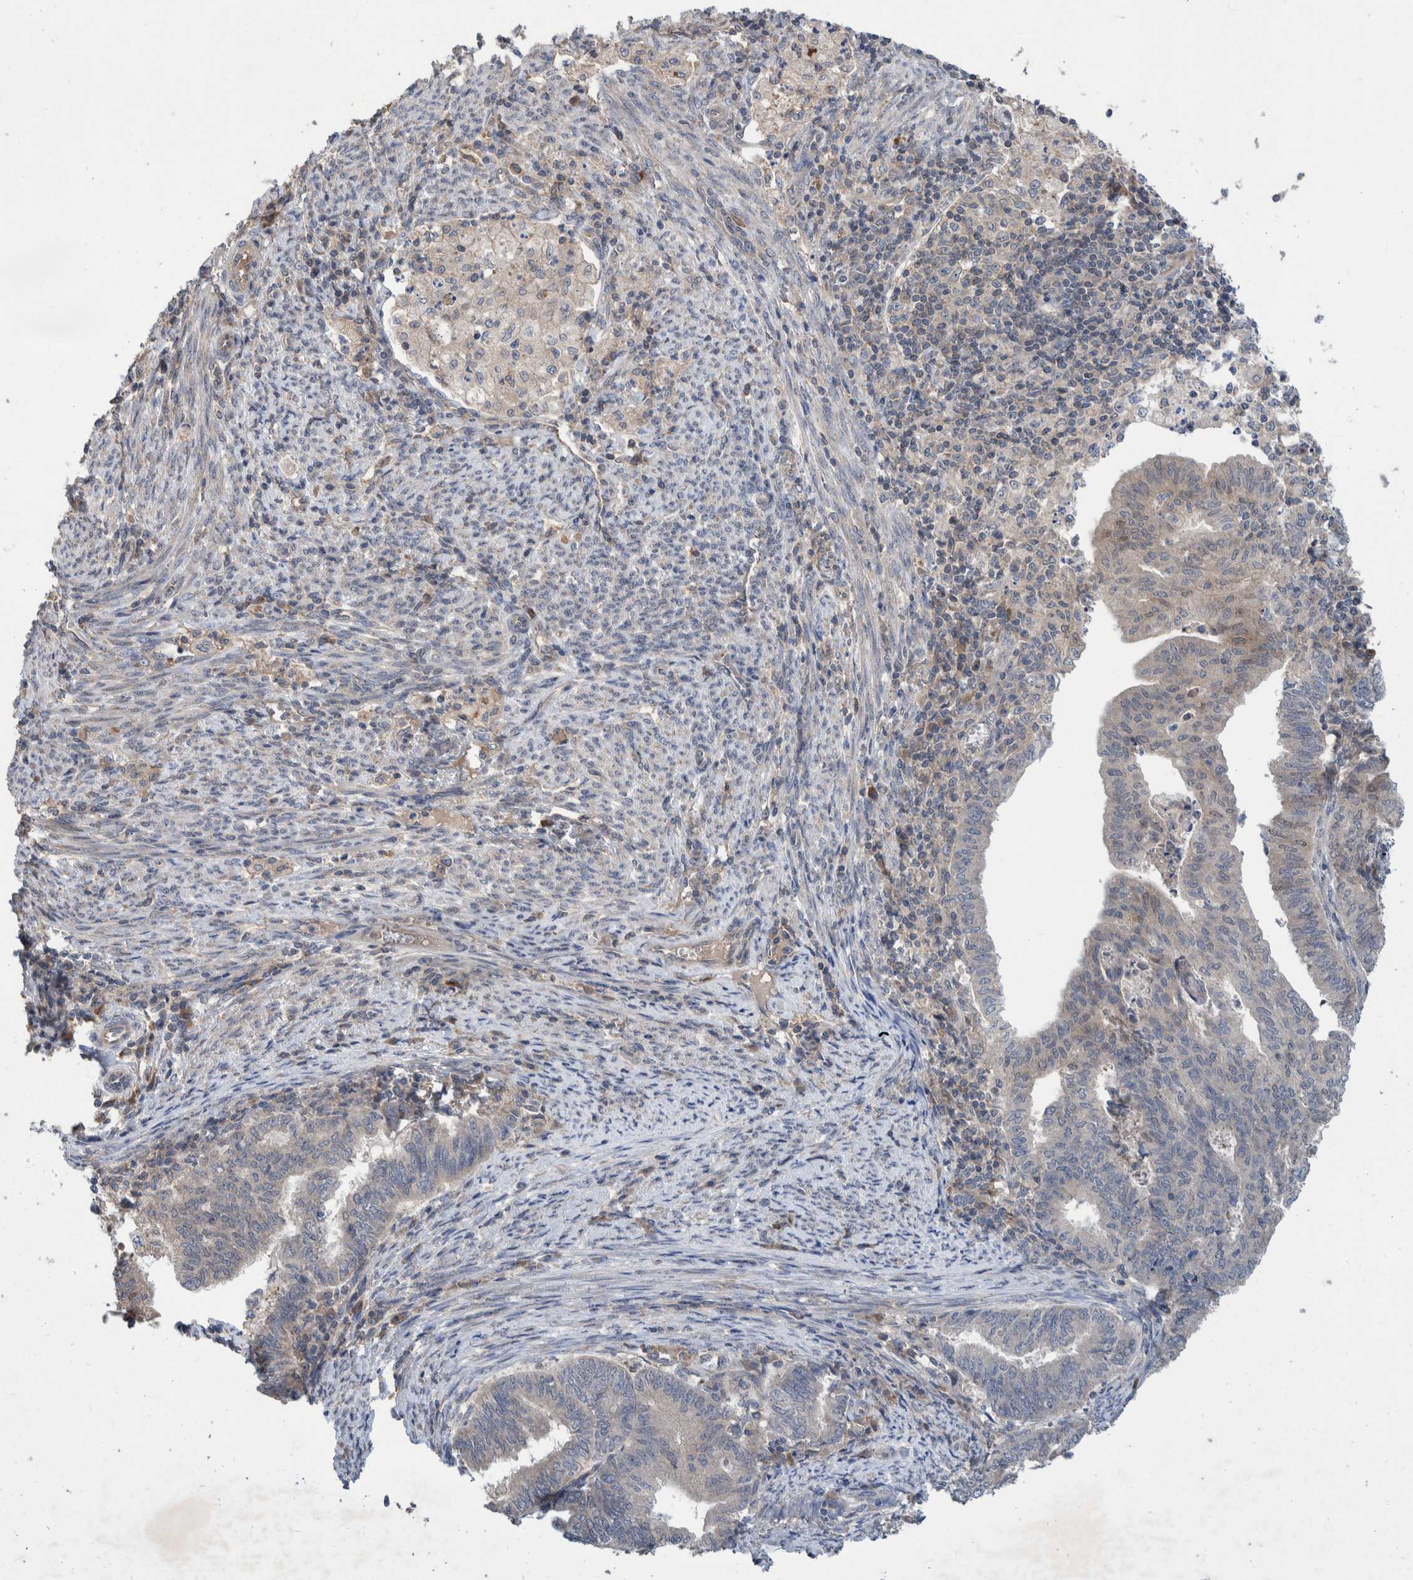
{"staining": {"intensity": "negative", "quantity": "none", "location": "none"}, "tissue": "endometrial cancer", "cell_type": "Tumor cells", "image_type": "cancer", "snomed": [{"axis": "morphology", "description": "Polyp, NOS"}, {"axis": "morphology", "description": "Adenocarcinoma, NOS"}, {"axis": "morphology", "description": "Adenoma, NOS"}, {"axis": "topography", "description": "Endometrium"}], "caption": "A high-resolution micrograph shows IHC staining of adenocarcinoma (endometrial), which shows no significant staining in tumor cells.", "gene": "PLPBP", "patient": {"sex": "female", "age": 79}}